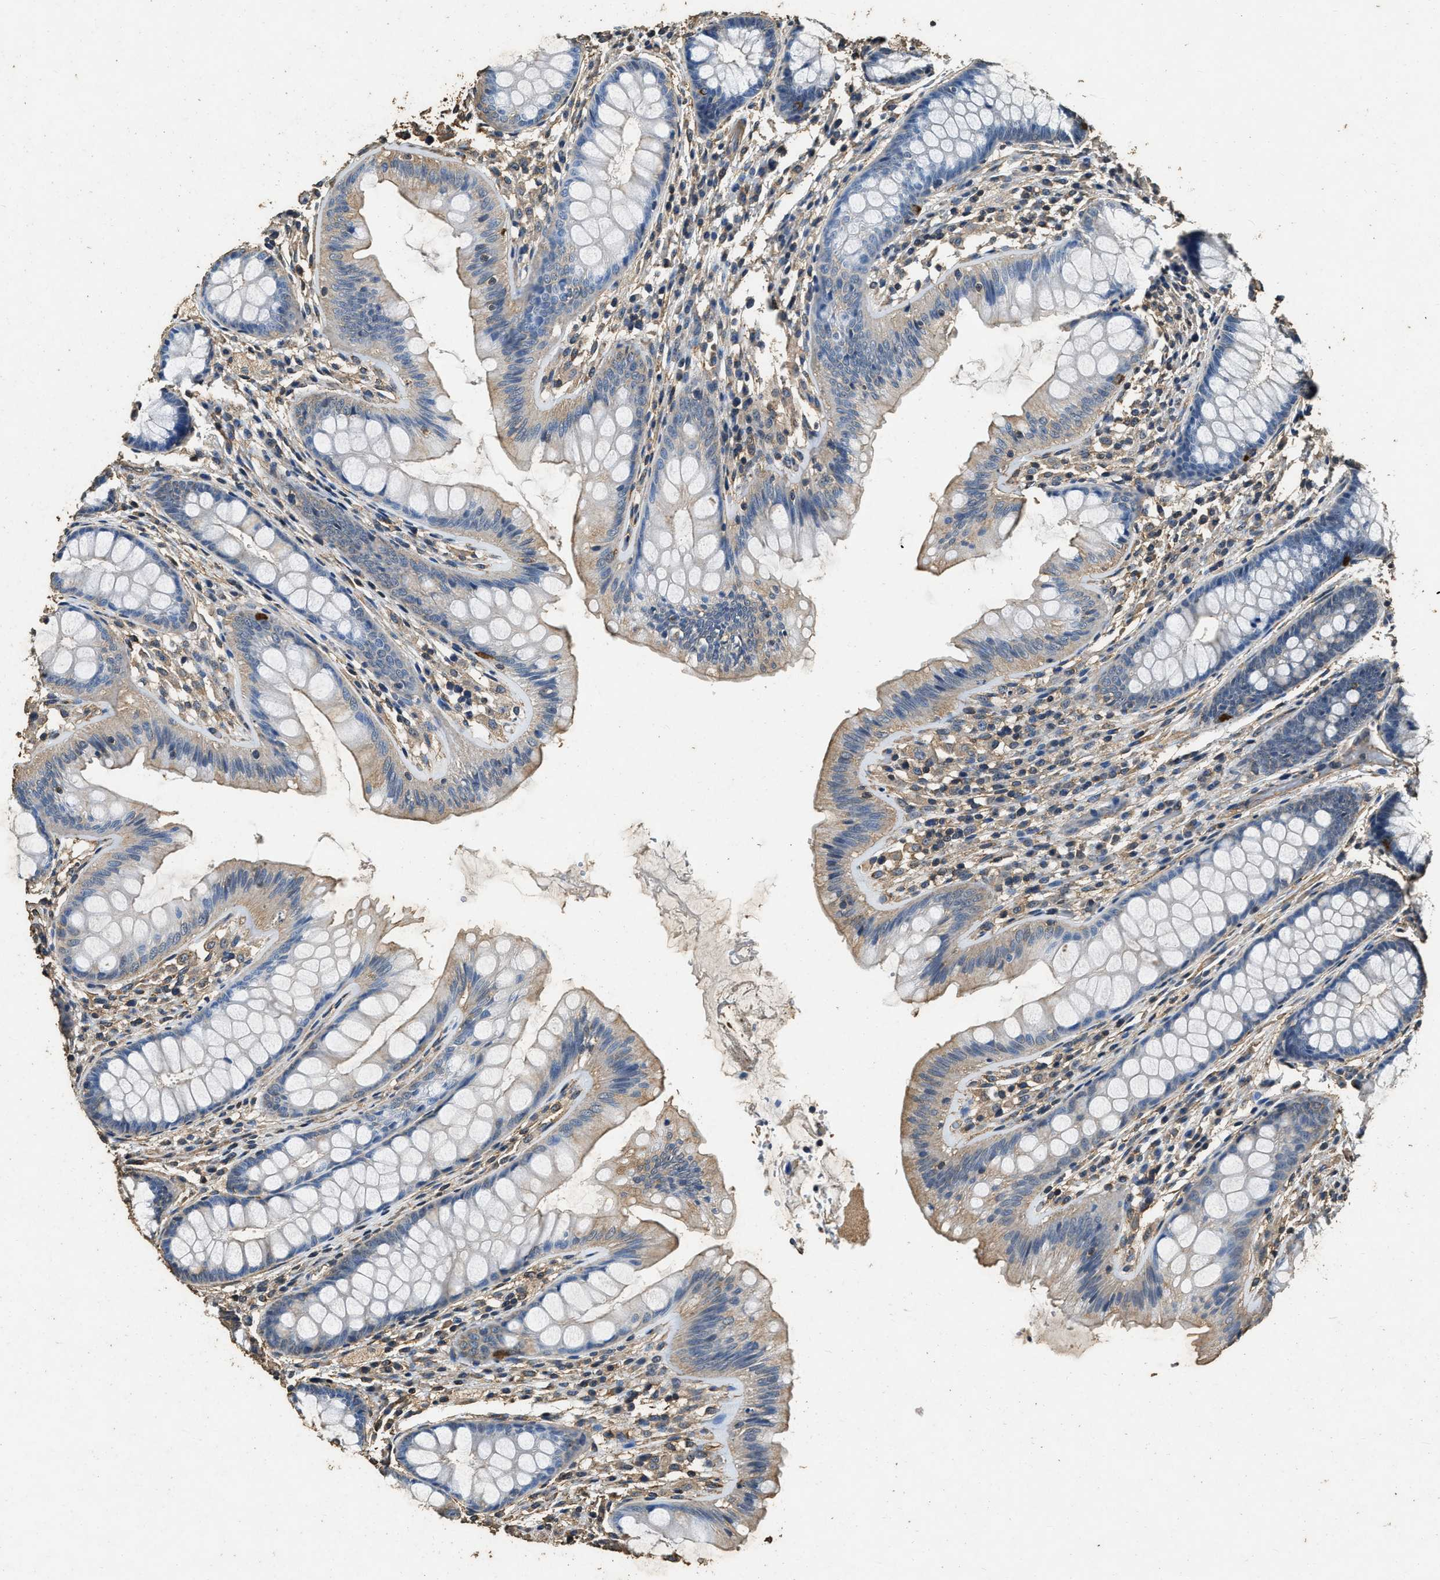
{"staining": {"intensity": "moderate", "quantity": ">75%", "location": "cytoplasmic/membranous"}, "tissue": "colon", "cell_type": "Endothelial cells", "image_type": "normal", "snomed": [{"axis": "morphology", "description": "Normal tissue, NOS"}, {"axis": "topography", "description": "Colon"}], "caption": "This image displays benign colon stained with immunohistochemistry (IHC) to label a protein in brown. The cytoplasmic/membranous of endothelial cells show moderate positivity for the protein. Nuclei are counter-stained blue.", "gene": "MIB1", "patient": {"sex": "female", "age": 56}}